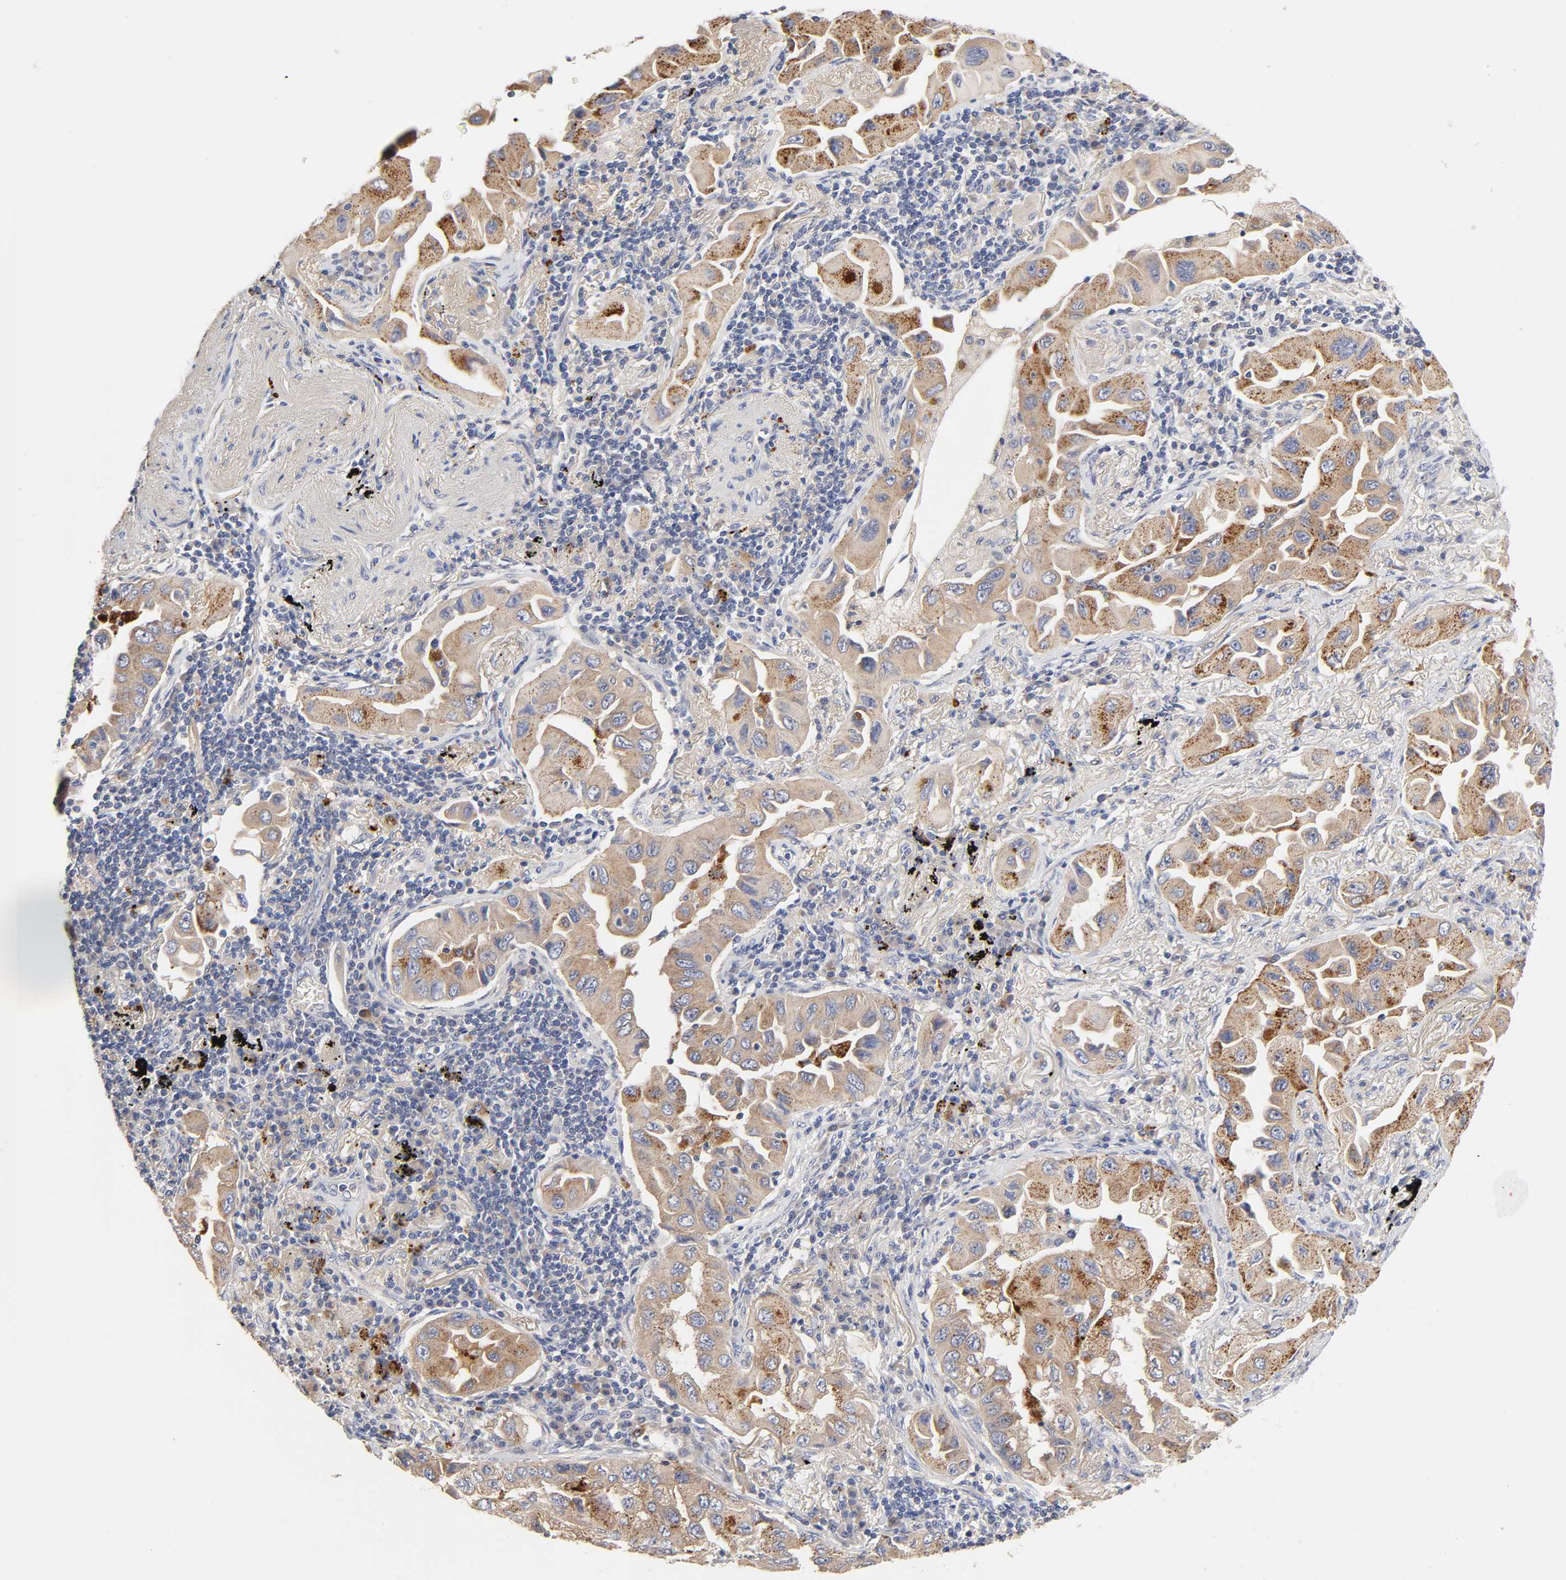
{"staining": {"intensity": "moderate", "quantity": ">75%", "location": "cytoplasmic/membranous"}, "tissue": "lung cancer", "cell_type": "Tumor cells", "image_type": "cancer", "snomed": [{"axis": "morphology", "description": "Adenocarcinoma, NOS"}, {"axis": "topography", "description": "Lung"}], "caption": "Immunohistochemistry (IHC) micrograph of neoplastic tissue: human lung cancer stained using immunohistochemistry (IHC) reveals medium levels of moderate protein expression localized specifically in the cytoplasmic/membranous of tumor cells, appearing as a cytoplasmic/membranous brown color.", "gene": "C17orf75", "patient": {"sex": "female", "age": 65}}